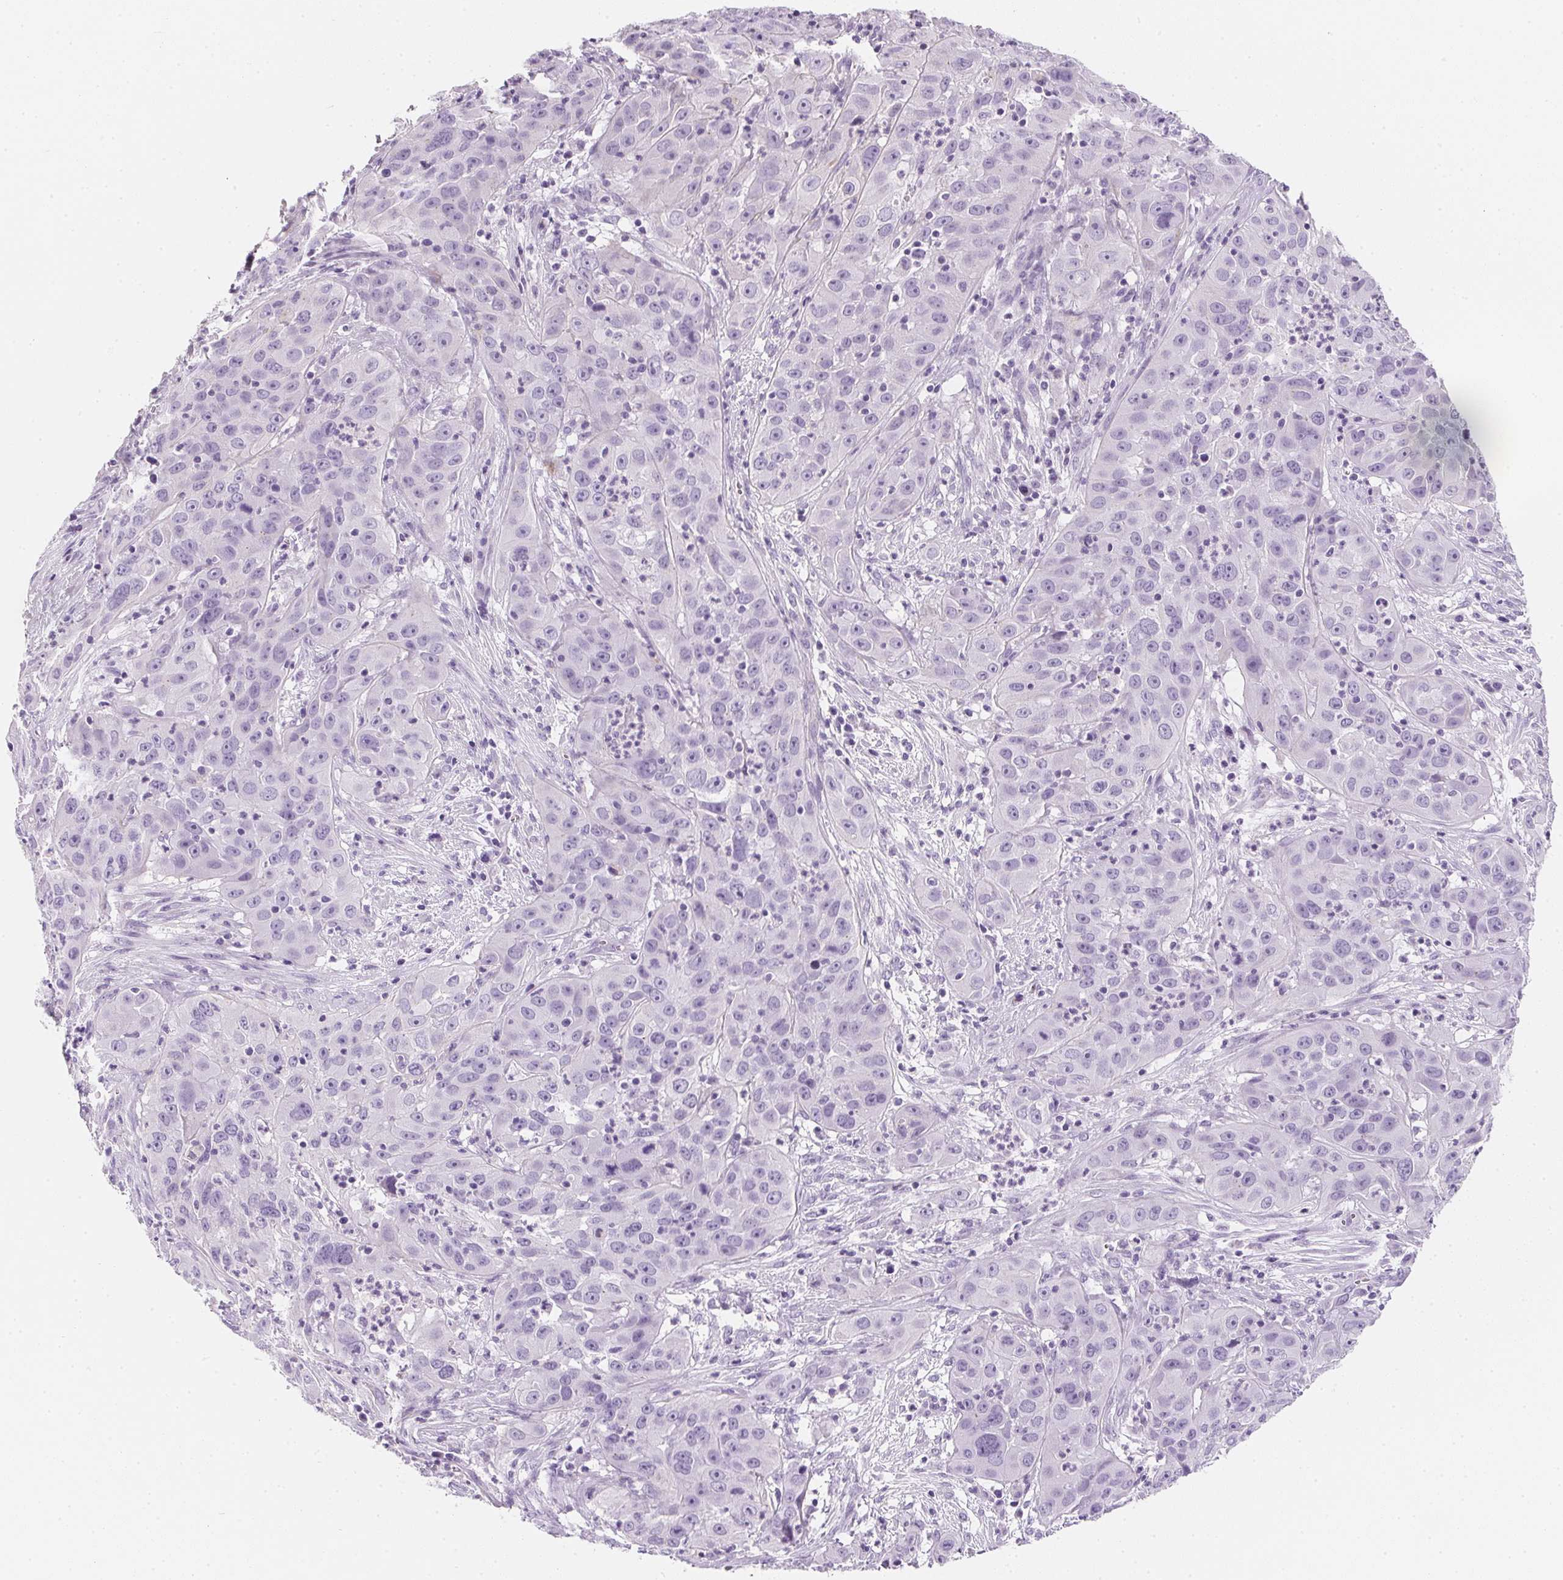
{"staining": {"intensity": "negative", "quantity": "none", "location": "none"}, "tissue": "cervical cancer", "cell_type": "Tumor cells", "image_type": "cancer", "snomed": [{"axis": "morphology", "description": "Squamous cell carcinoma, NOS"}, {"axis": "topography", "description": "Cervix"}], "caption": "IHC image of human cervical cancer (squamous cell carcinoma) stained for a protein (brown), which exhibits no expression in tumor cells.", "gene": "AQP5", "patient": {"sex": "female", "age": 32}}